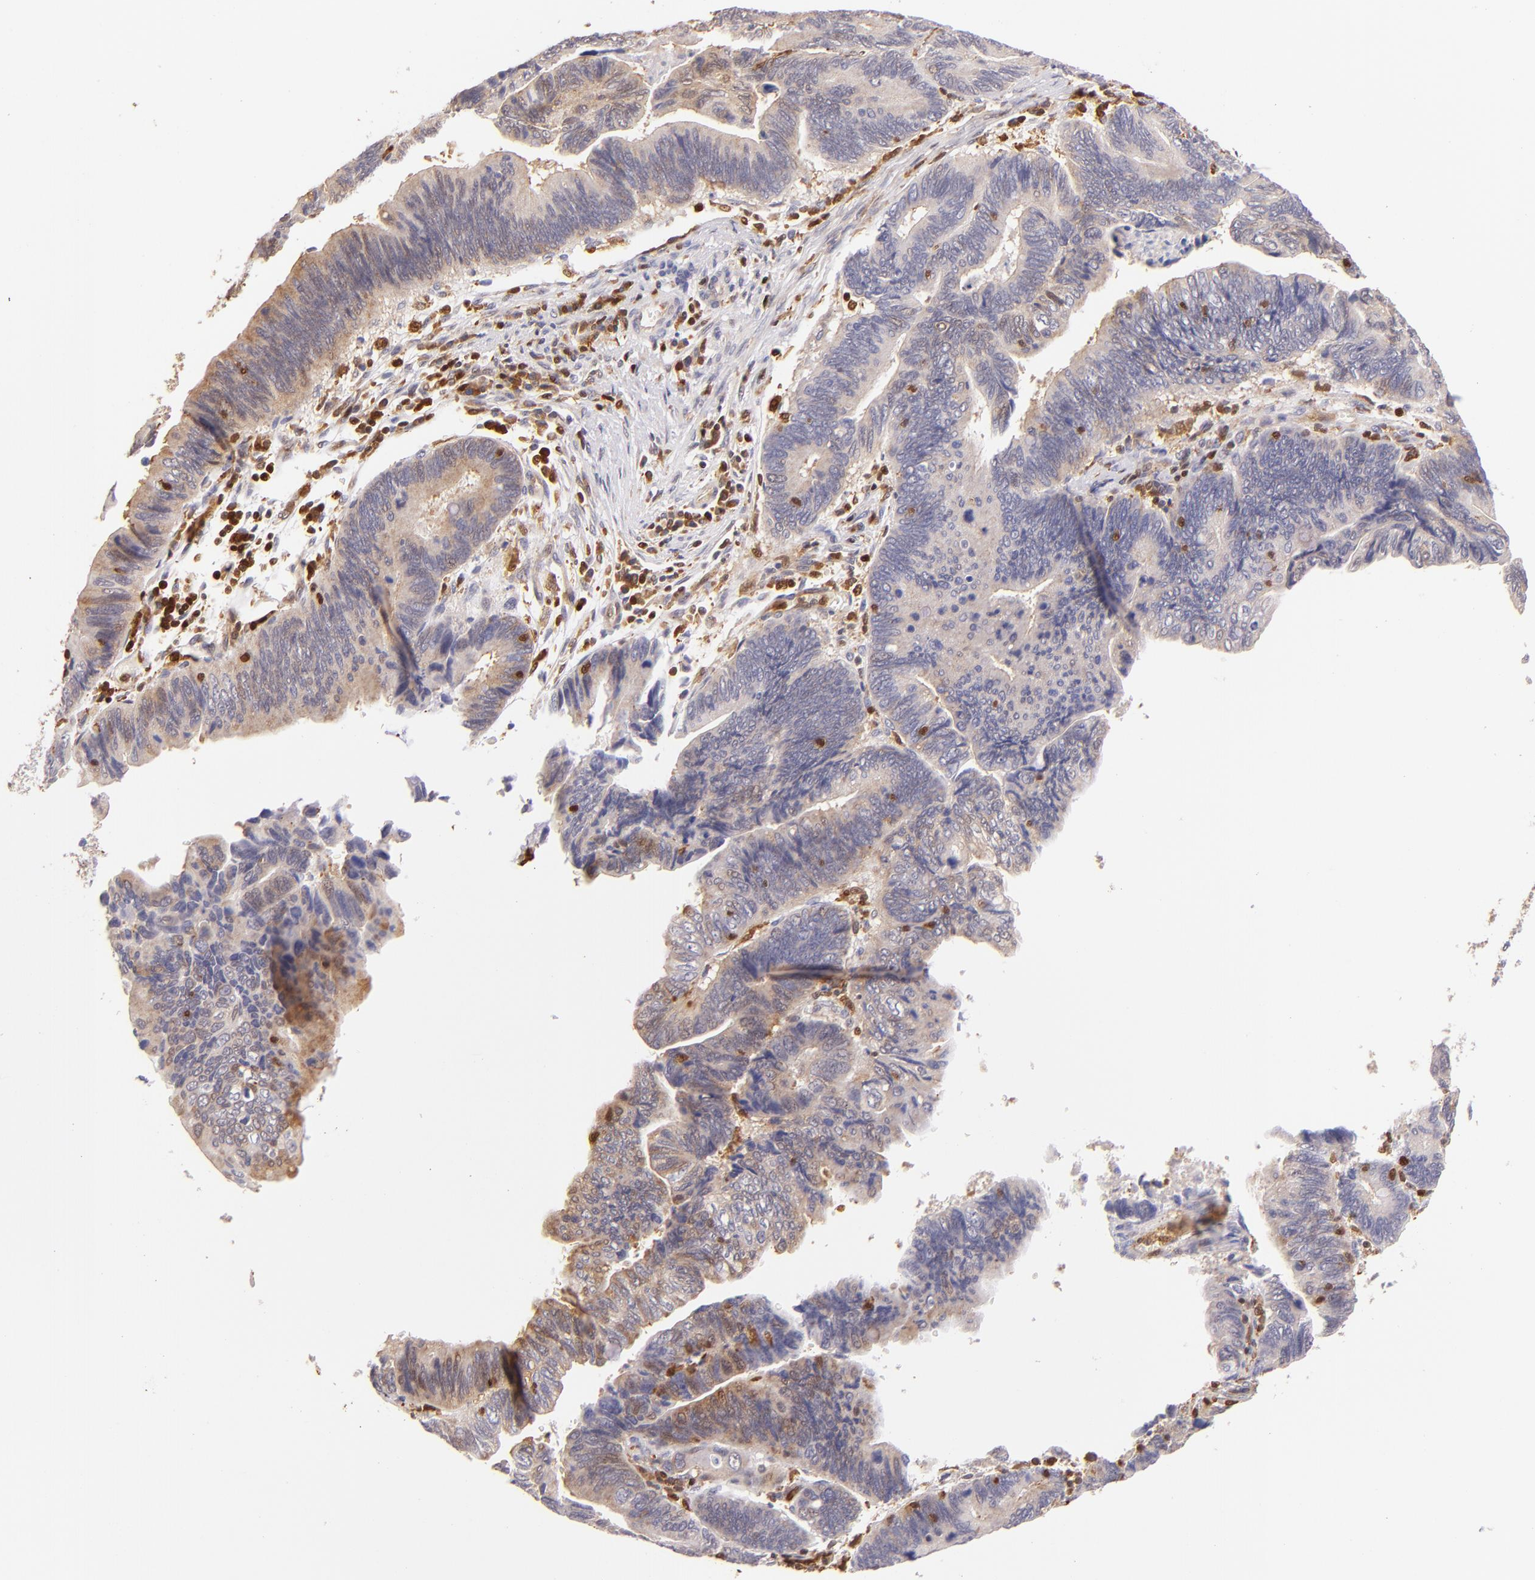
{"staining": {"intensity": "weak", "quantity": "25%-75%", "location": "cytoplasmic/membranous"}, "tissue": "pancreatic cancer", "cell_type": "Tumor cells", "image_type": "cancer", "snomed": [{"axis": "morphology", "description": "Adenocarcinoma, NOS"}, {"axis": "topography", "description": "Pancreas"}], "caption": "A low amount of weak cytoplasmic/membranous expression is identified in approximately 25%-75% of tumor cells in adenocarcinoma (pancreatic) tissue. Nuclei are stained in blue.", "gene": "BTK", "patient": {"sex": "female", "age": 70}}